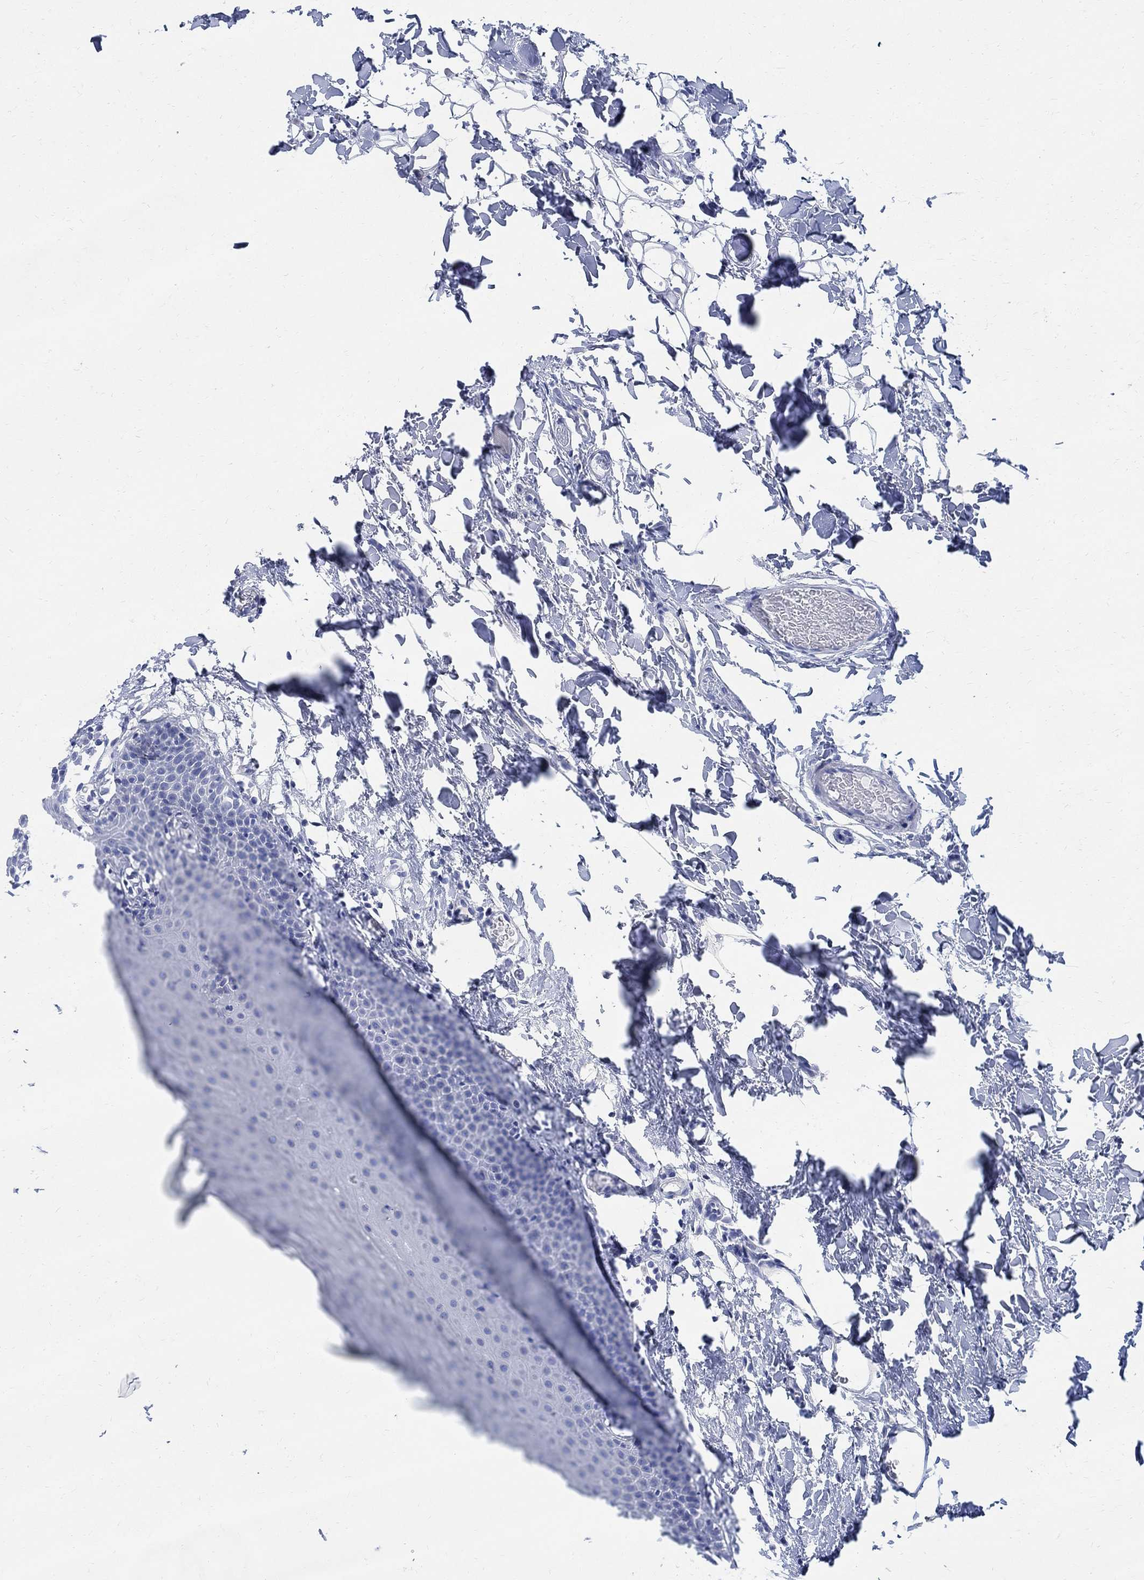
{"staining": {"intensity": "negative", "quantity": "none", "location": "none"}, "tissue": "oral mucosa", "cell_type": "Squamous epithelial cells", "image_type": "normal", "snomed": [{"axis": "morphology", "description": "Normal tissue, NOS"}, {"axis": "topography", "description": "Oral tissue"}], "caption": "Protein analysis of normal oral mucosa exhibits no significant staining in squamous epithelial cells.", "gene": "CAMK2N1", "patient": {"sex": "male", "age": 81}}